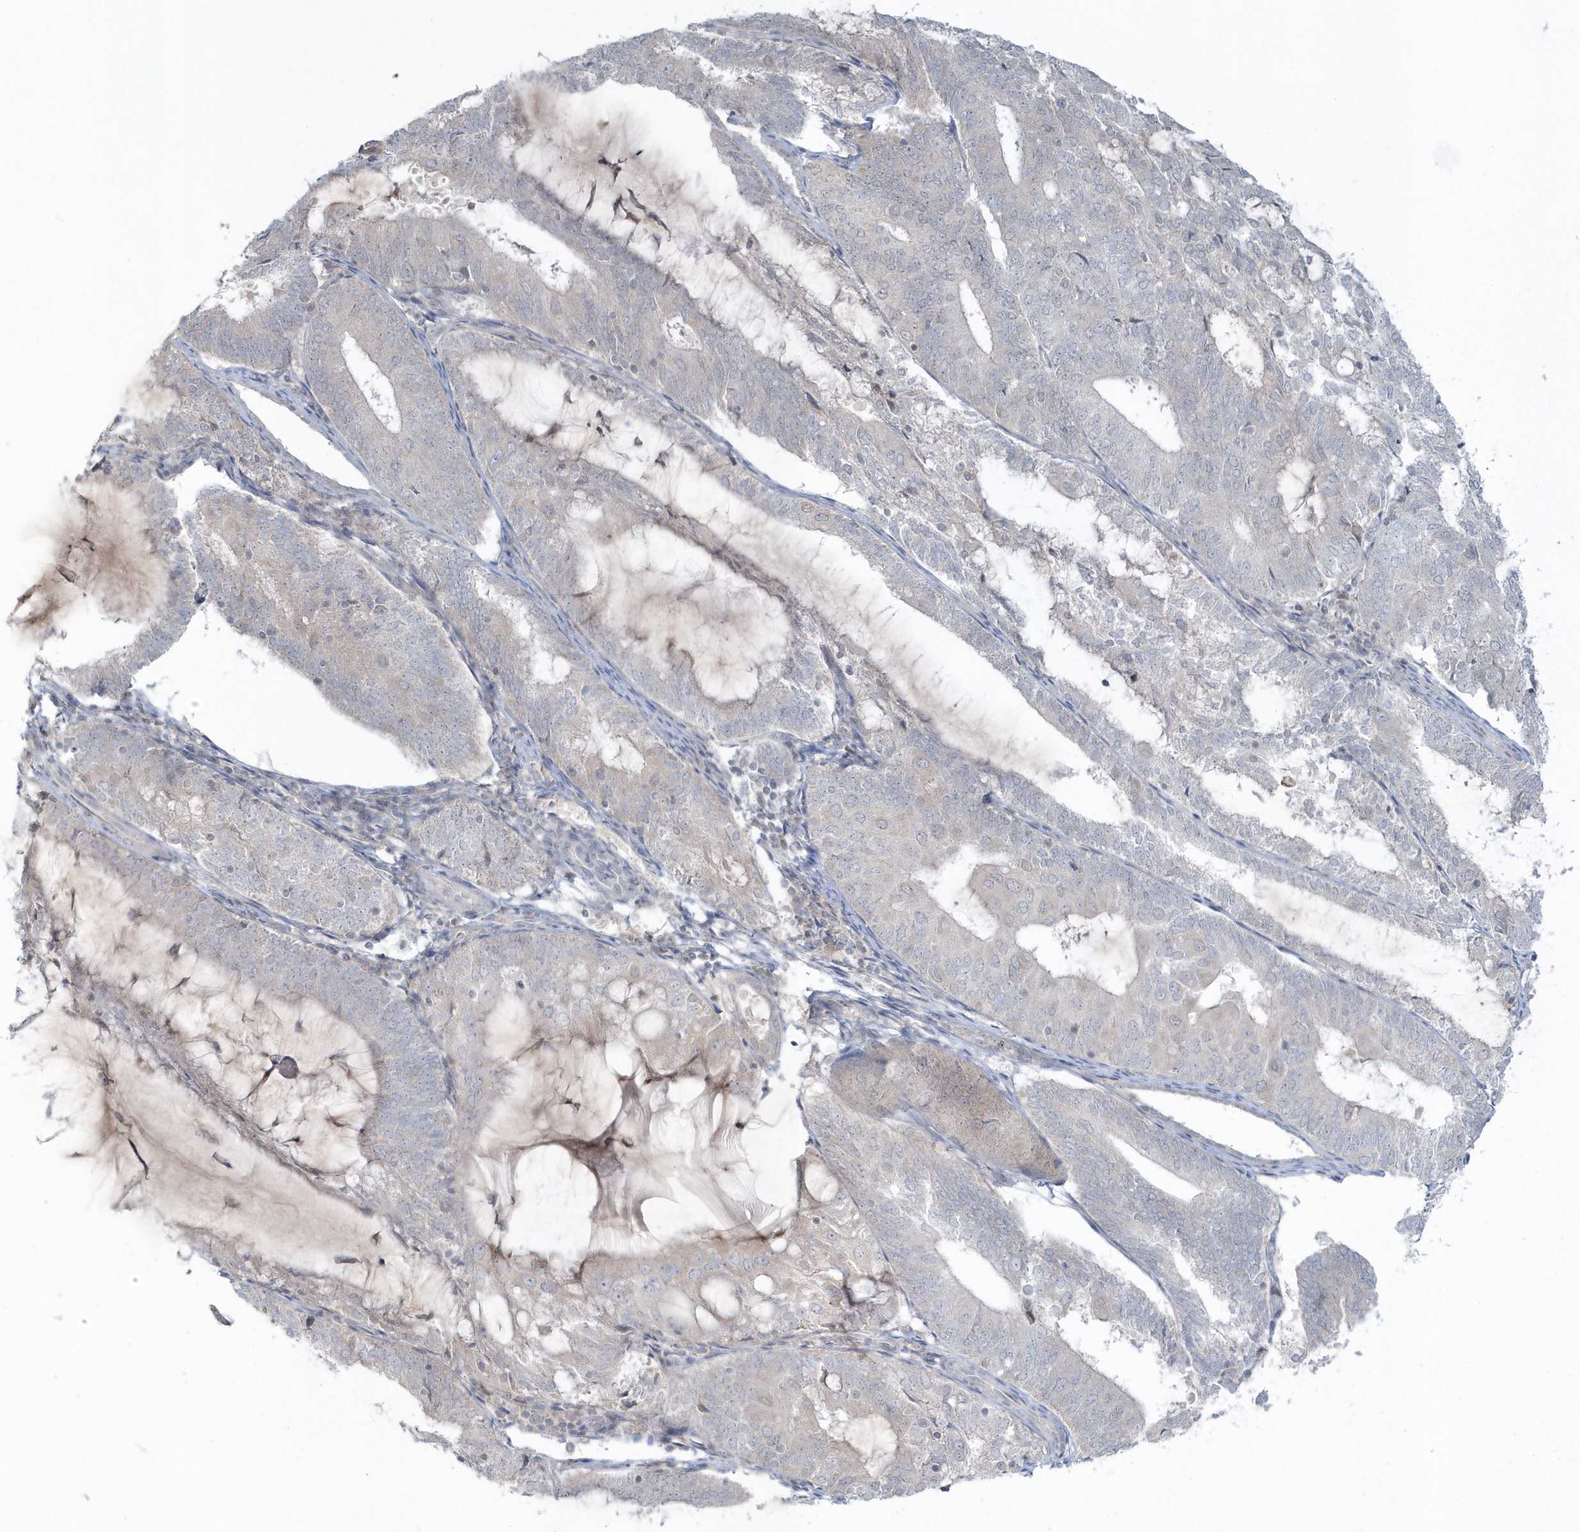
{"staining": {"intensity": "negative", "quantity": "none", "location": "none"}, "tissue": "endometrial cancer", "cell_type": "Tumor cells", "image_type": "cancer", "snomed": [{"axis": "morphology", "description": "Adenocarcinoma, NOS"}, {"axis": "topography", "description": "Endometrium"}], "caption": "Photomicrograph shows no protein staining in tumor cells of endometrial cancer (adenocarcinoma) tissue.", "gene": "BLTP3A", "patient": {"sex": "female", "age": 81}}